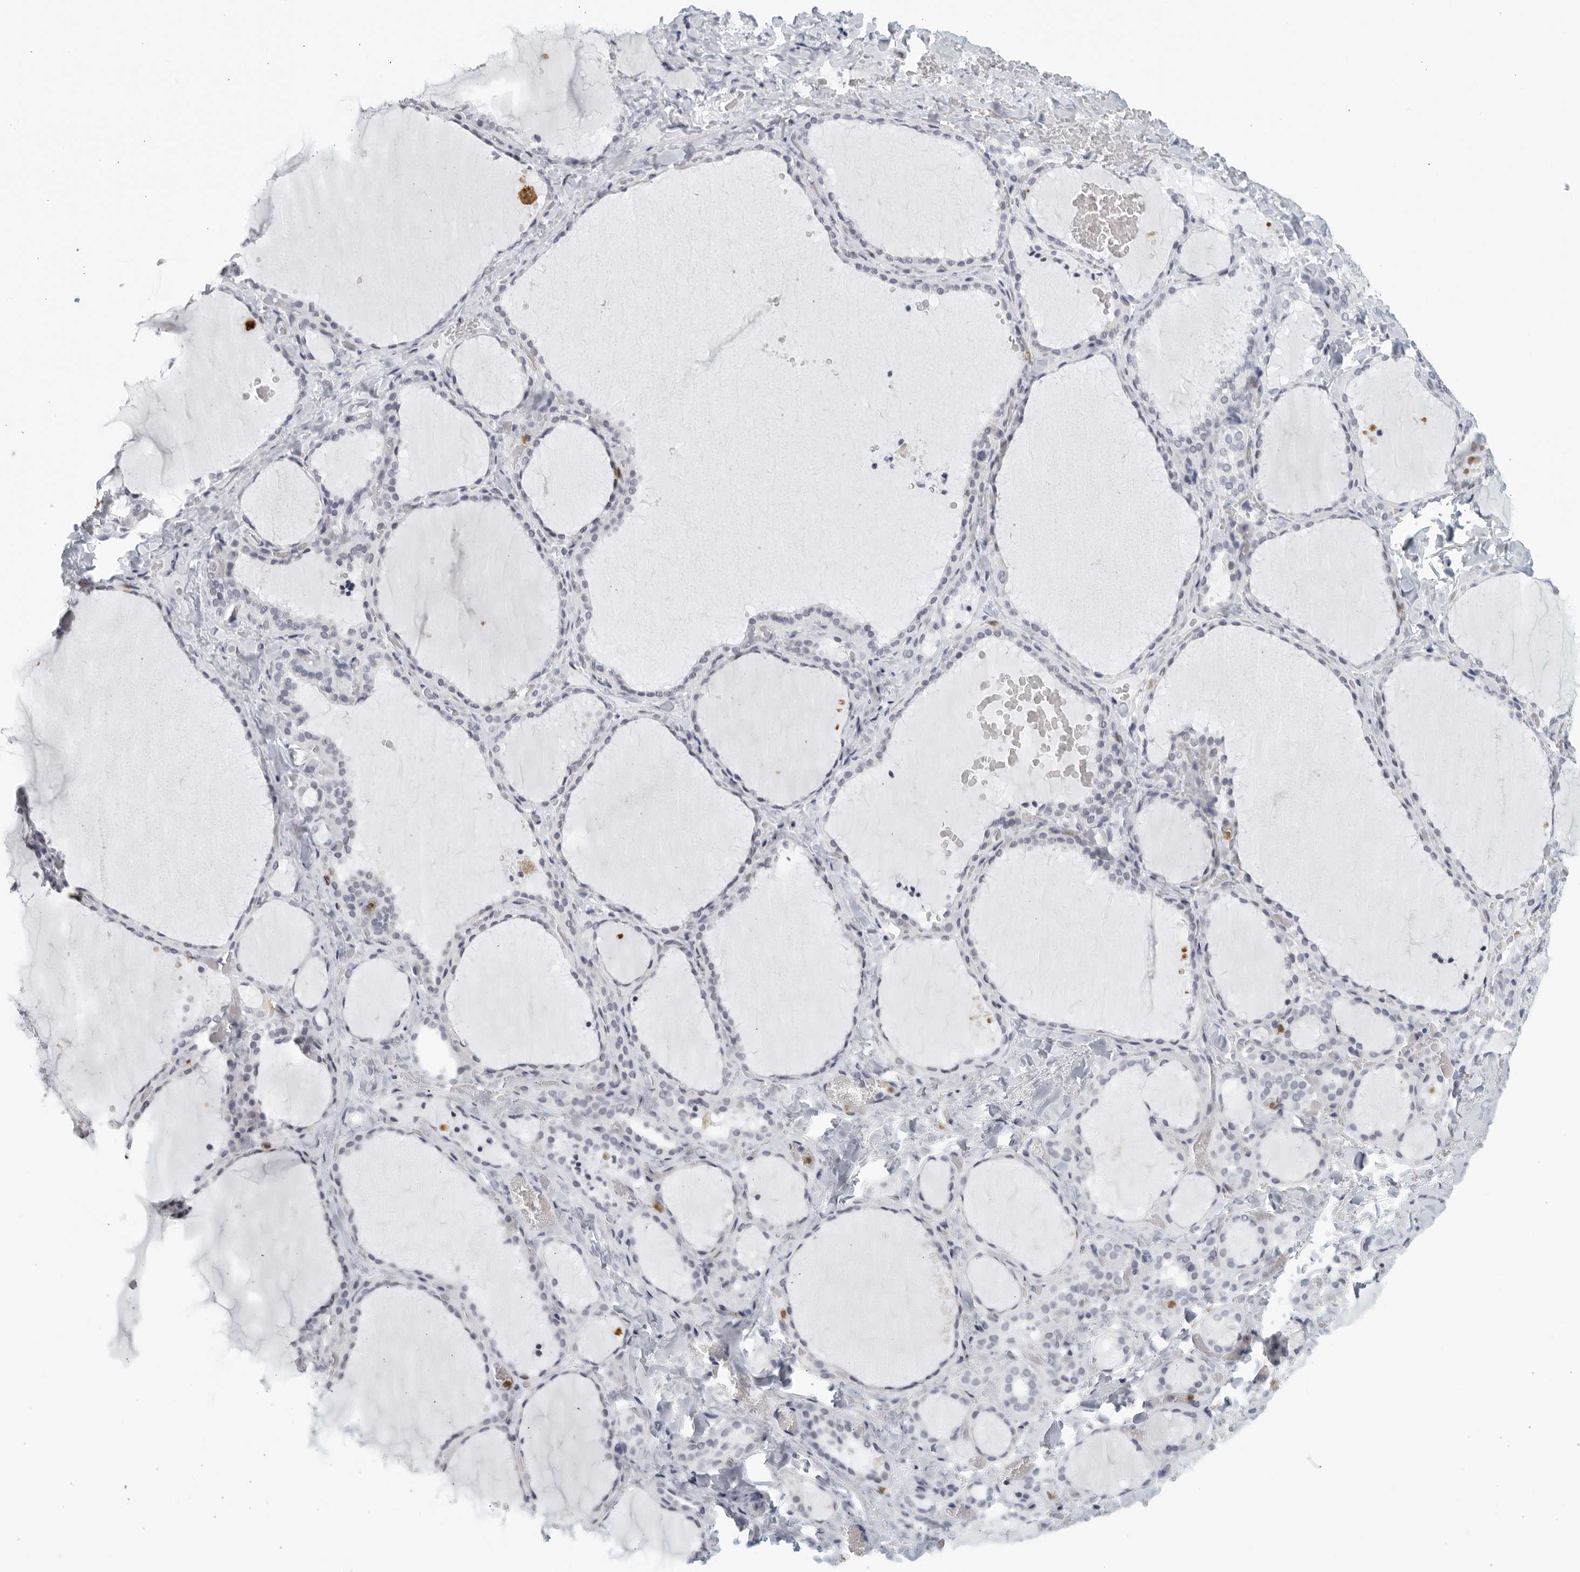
{"staining": {"intensity": "negative", "quantity": "none", "location": "none"}, "tissue": "thyroid gland", "cell_type": "Glandular cells", "image_type": "normal", "snomed": [{"axis": "morphology", "description": "Normal tissue, NOS"}, {"axis": "topography", "description": "Thyroid gland"}], "caption": "Histopathology image shows no significant protein staining in glandular cells of unremarkable thyroid gland.", "gene": "KLK7", "patient": {"sex": "female", "age": 22}}